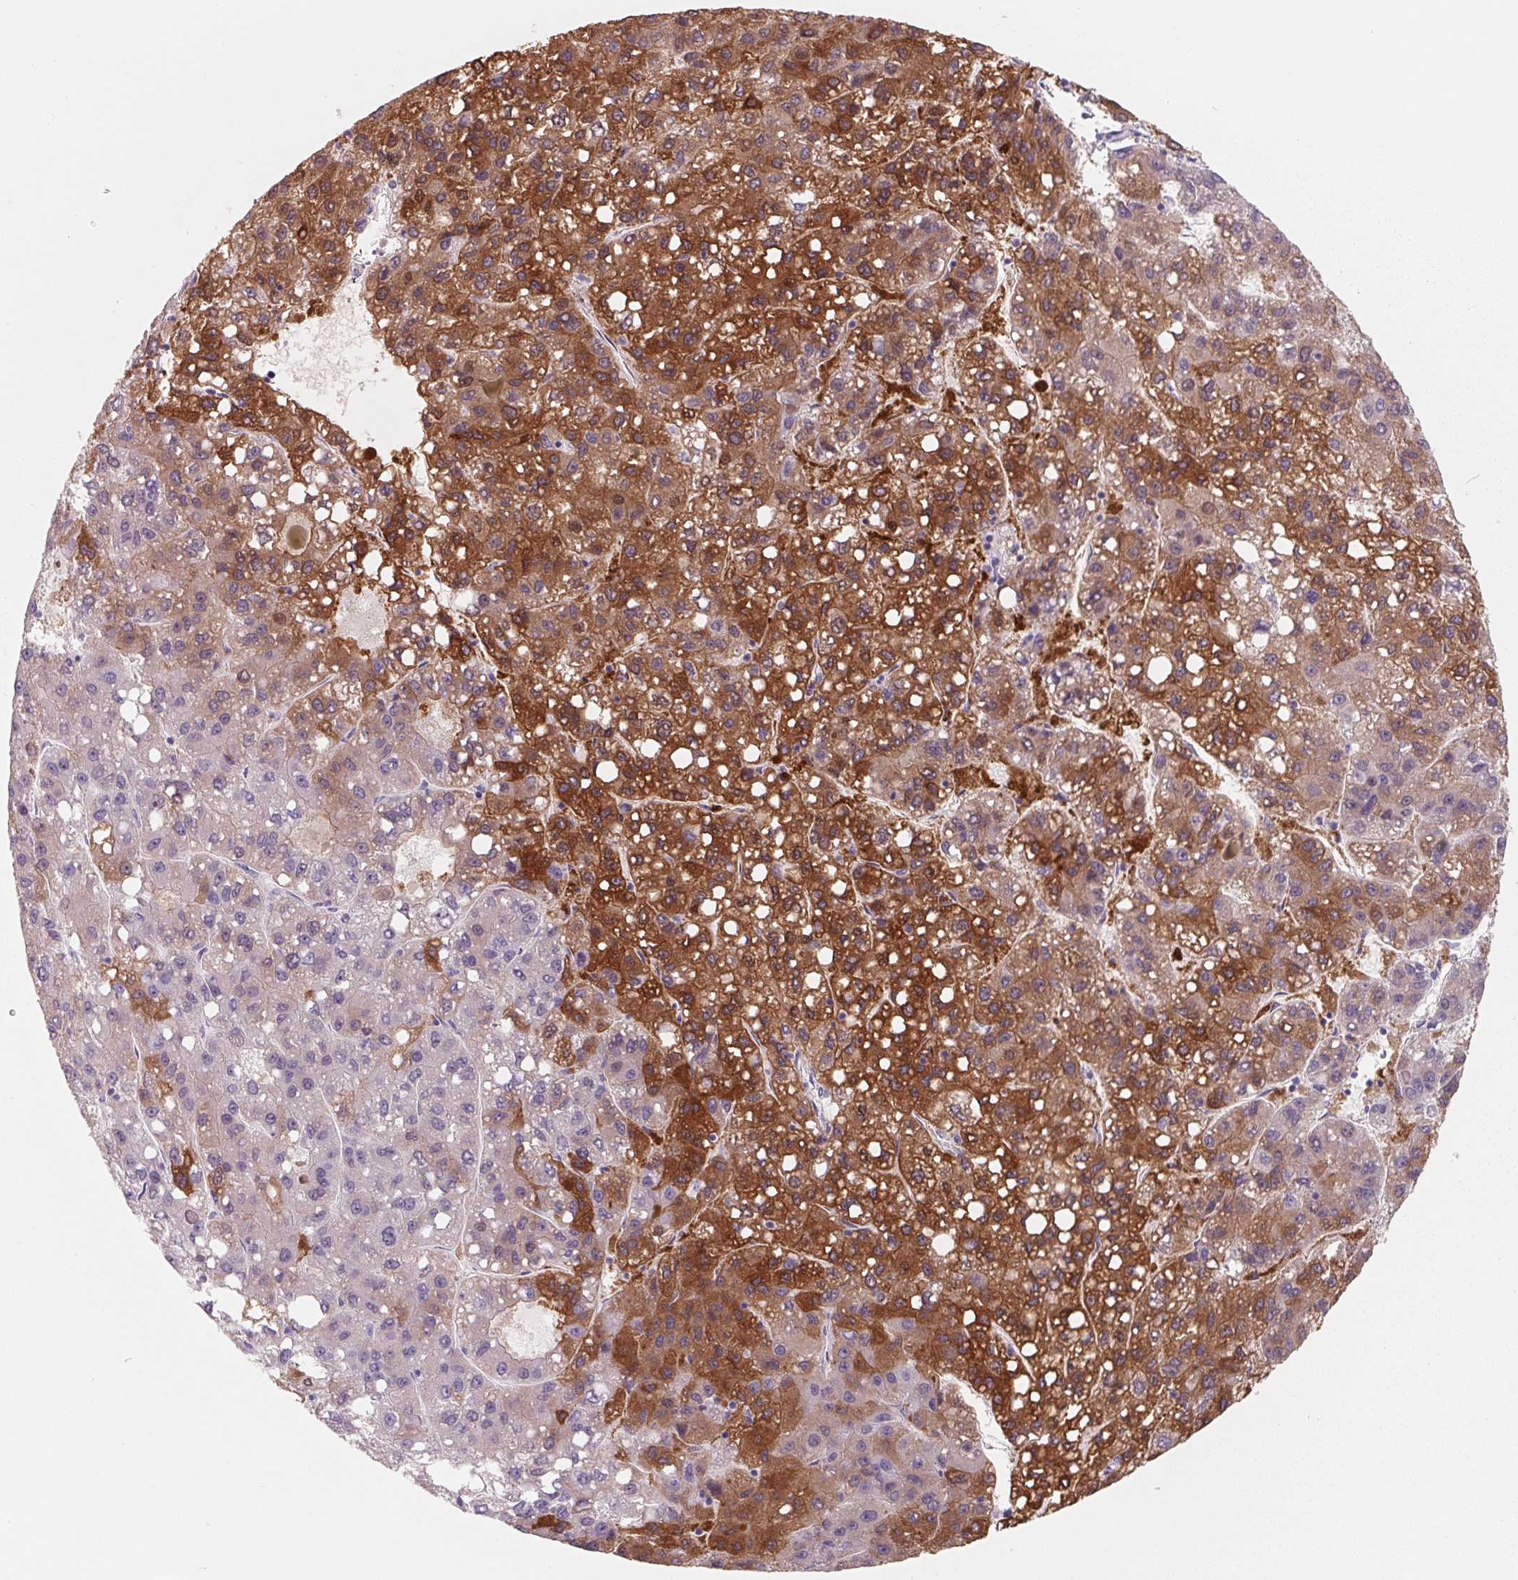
{"staining": {"intensity": "strong", "quantity": "25%-75%", "location": "cytoplasmic/membranous"}, "tissue": "liver cancer", "cell_type": "Tumor cells", "image_type": "cancer", "snomed": [{"axis": "morphology", "description": "Carcinoma, Hepatocellular, NOS"}, {"axis": "topography", "description": "Liver"}], "caption": "The immunohistochemical stain labels strong cytoplasmic/membranous positivity in tumor cells of hepatocellular carcinoma (liver) tissue. (DAB IHC, brown staining for protein, blue staining for nuclei).", "gene": "FTCD", "patient": {"sex": "female", "age": 82}}